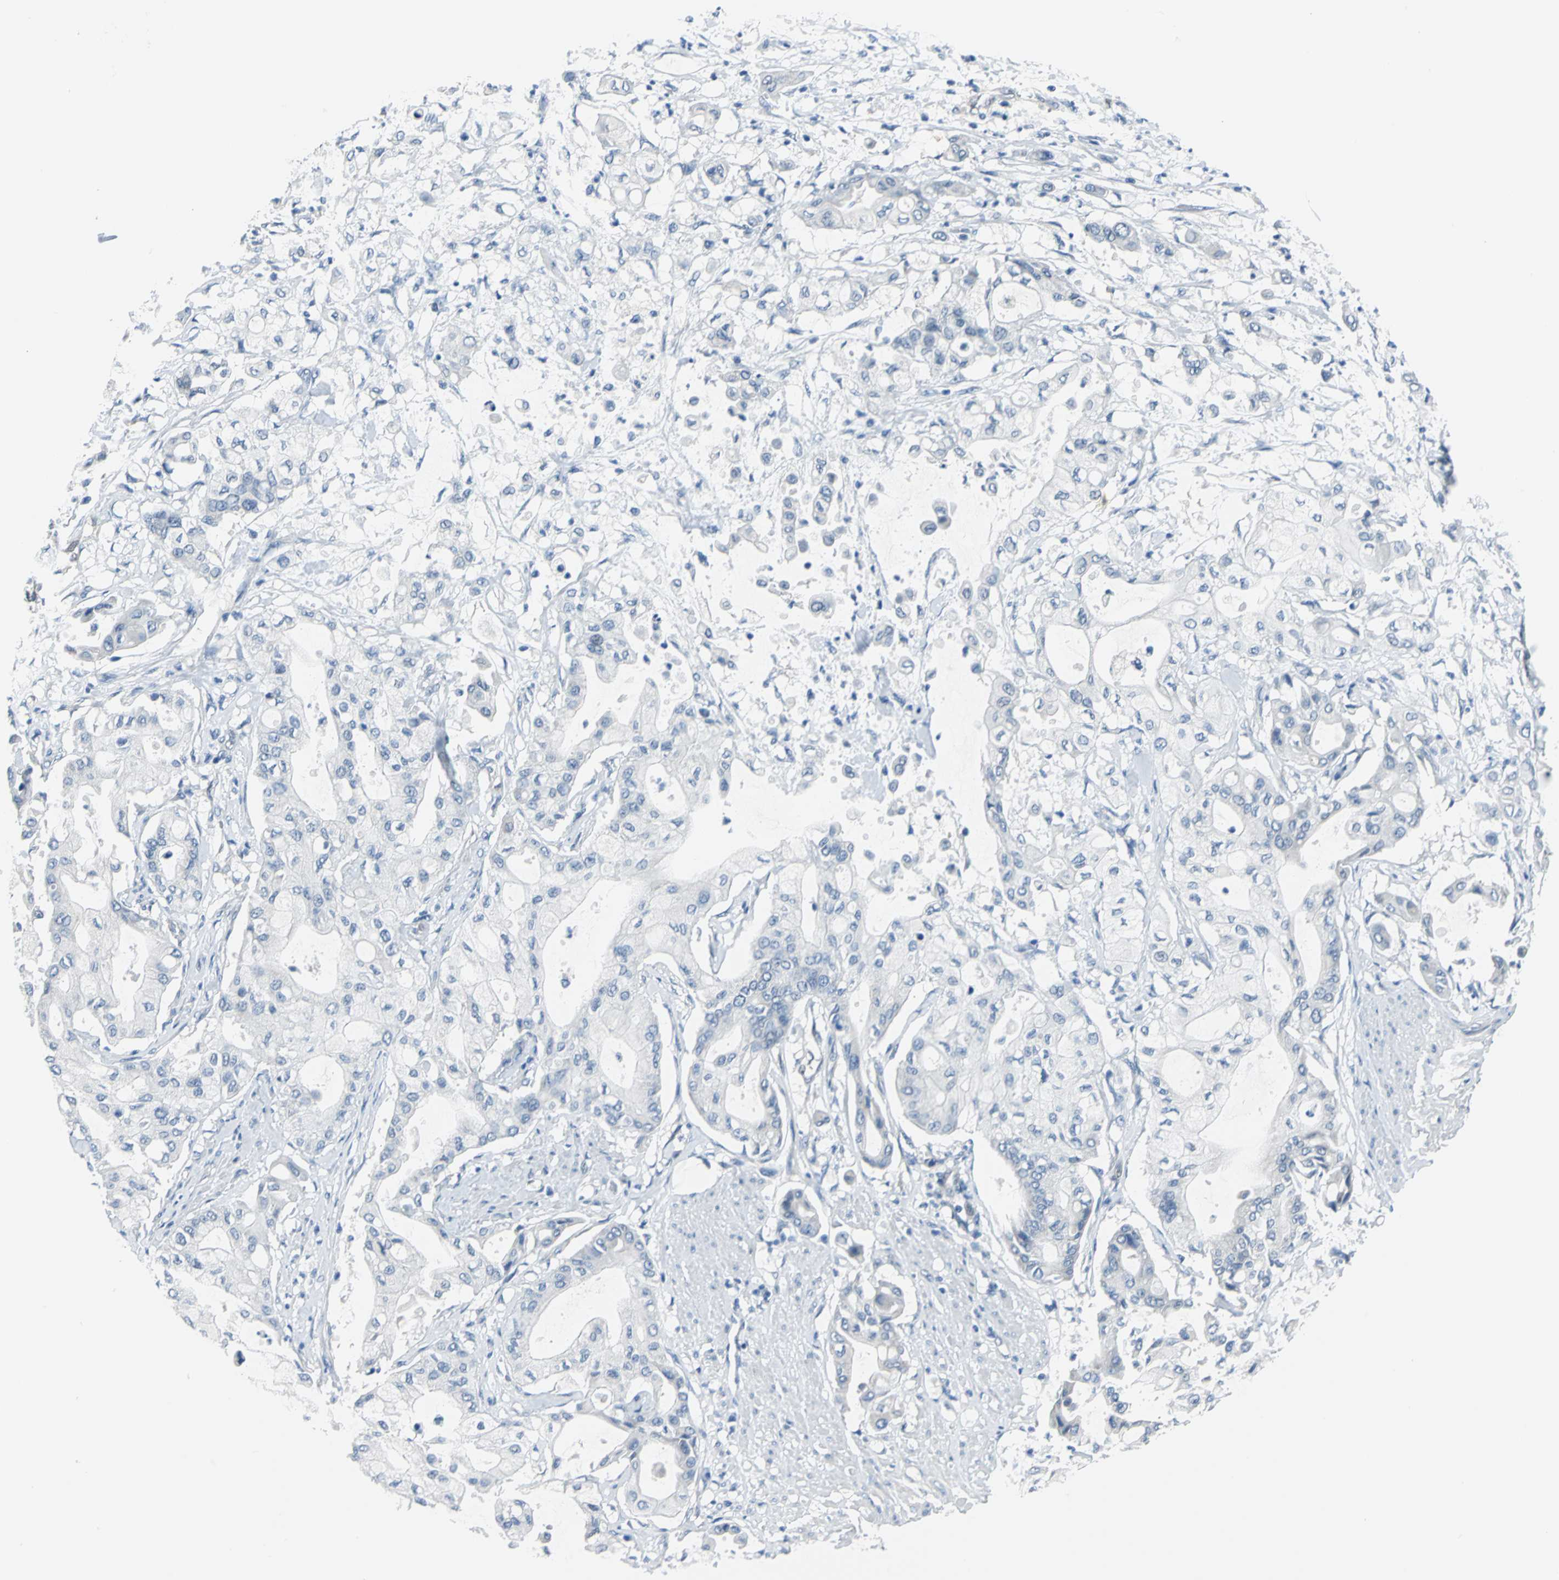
{"staining": {"intensity": "negative", "quantity": "none", "location": "none"}, "tissue": "pancreatic cancer", "cell_type": "Tumor cells", "image_type": "cancer", "snomed": [{"axis": "morphology", "description": "Adenocarcinoma, NOS"}, {"axis": "morphology", "description": "Adenocarcinoma, metastatic, NOS"}, {"axis": "topography", "description": "Lymph node"}, {"axis": "topography", "description": "Pancreas"}, {"axis": "topography", "description": "Duodenum"}], "caption": "This is an immunohistochemistry (IHC) photomicrograph of human metastatic adenocarcinoma (pancreatic). There is no expression in tumor cells.", "gene": "ZNF415", "patient": {"sex": "female", "age": 64}}